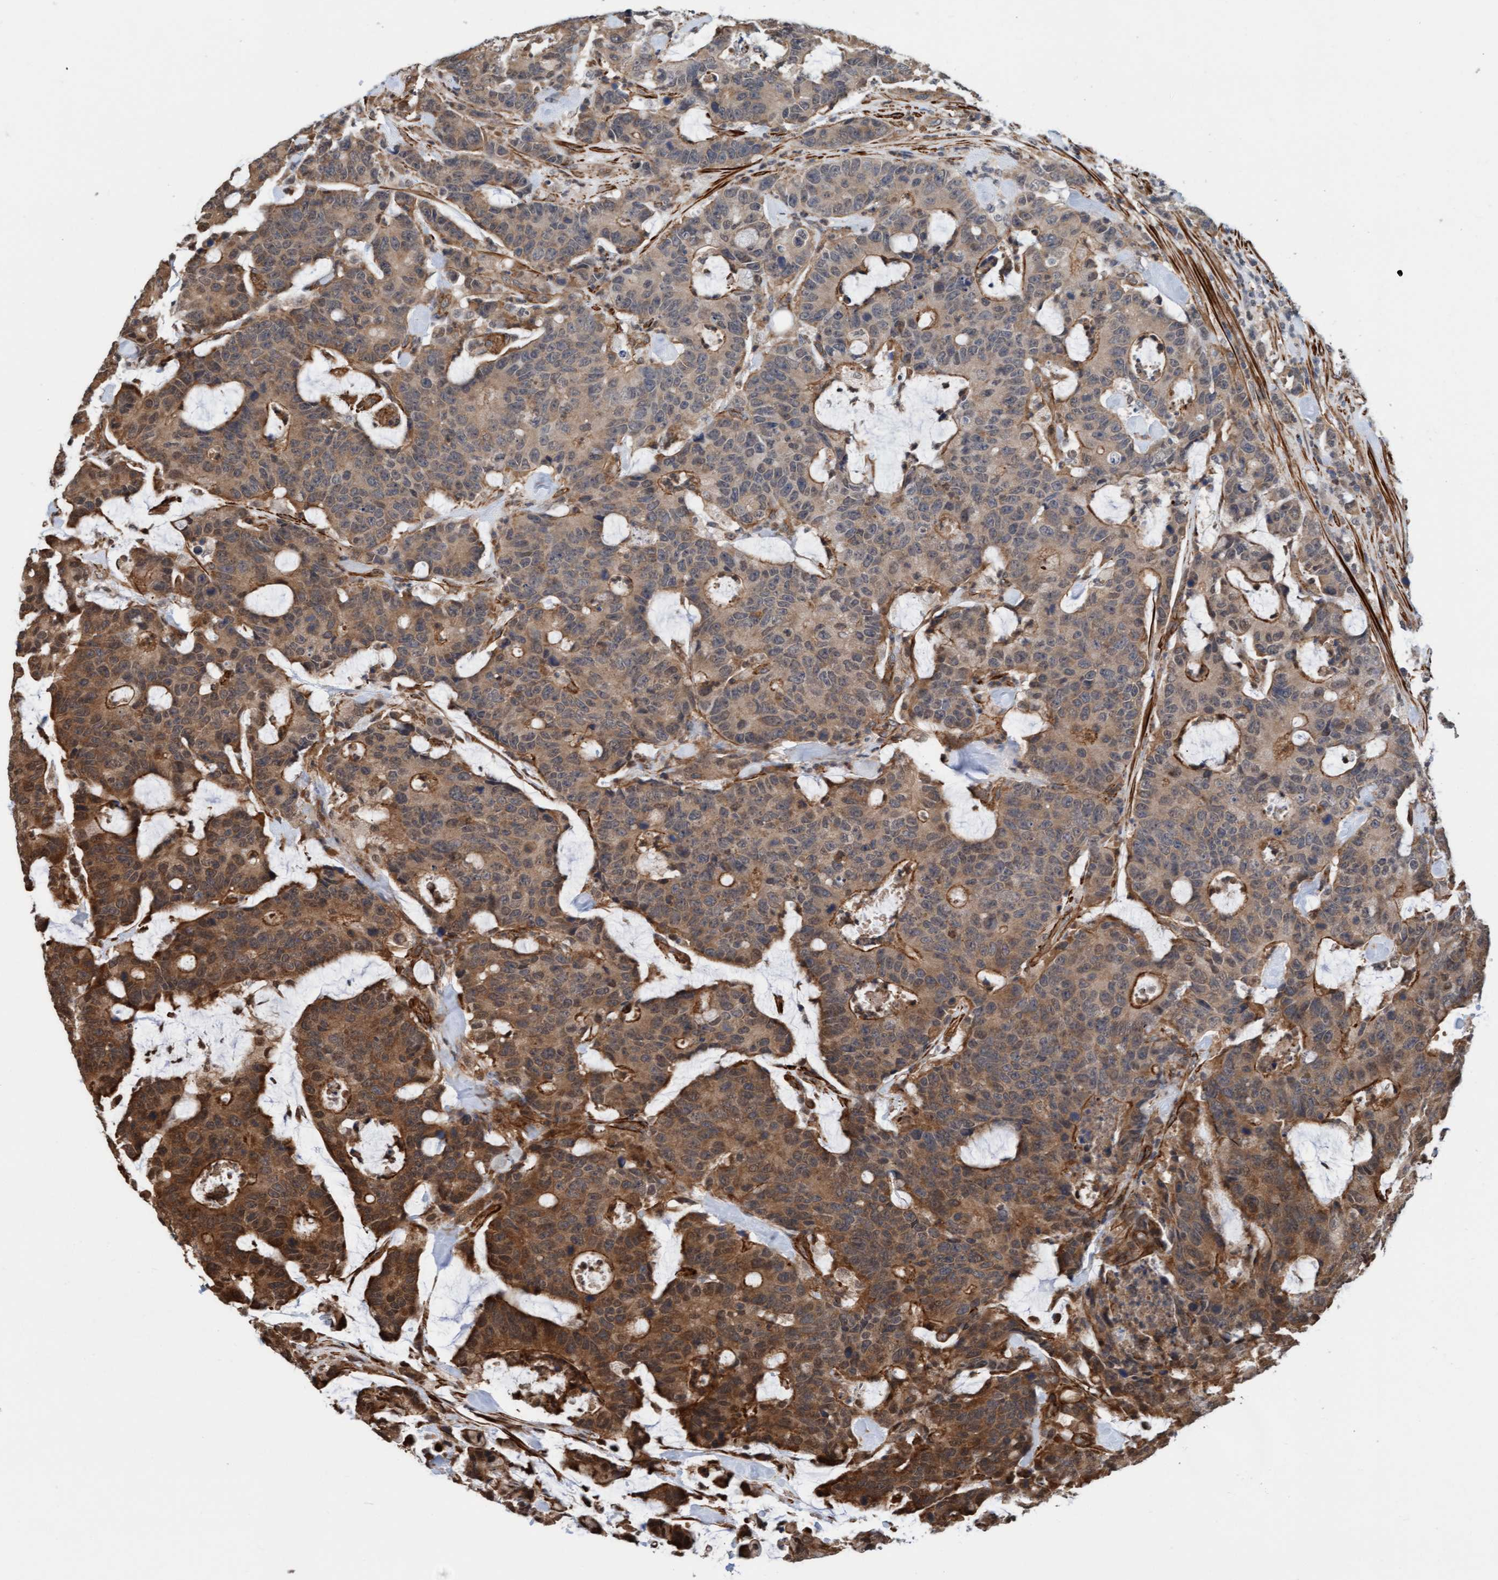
{"staining": {"intensity": "moderate", "quantity": "25%-75%", "location": "cytoplasmic/membranous"}, "tissue": "colorectal cancer", "cell_type": "Tumor cells", "image_type": "cancer", "snomed": [{"axis": "morphology", "description": "Adenocarcinoma, NOS"}, {"axis": "topography", "description": "Colon"}], "caption": "The histopathology image demonstrates immunohistochemical staining of colorectal cancer. There is moderate cytoplasmic/membranous positivity is appreciated in approximately 25%-75% of tumor cells.", "gene": "STXBP4", "patient": {"sex": "female", "age": 86}}